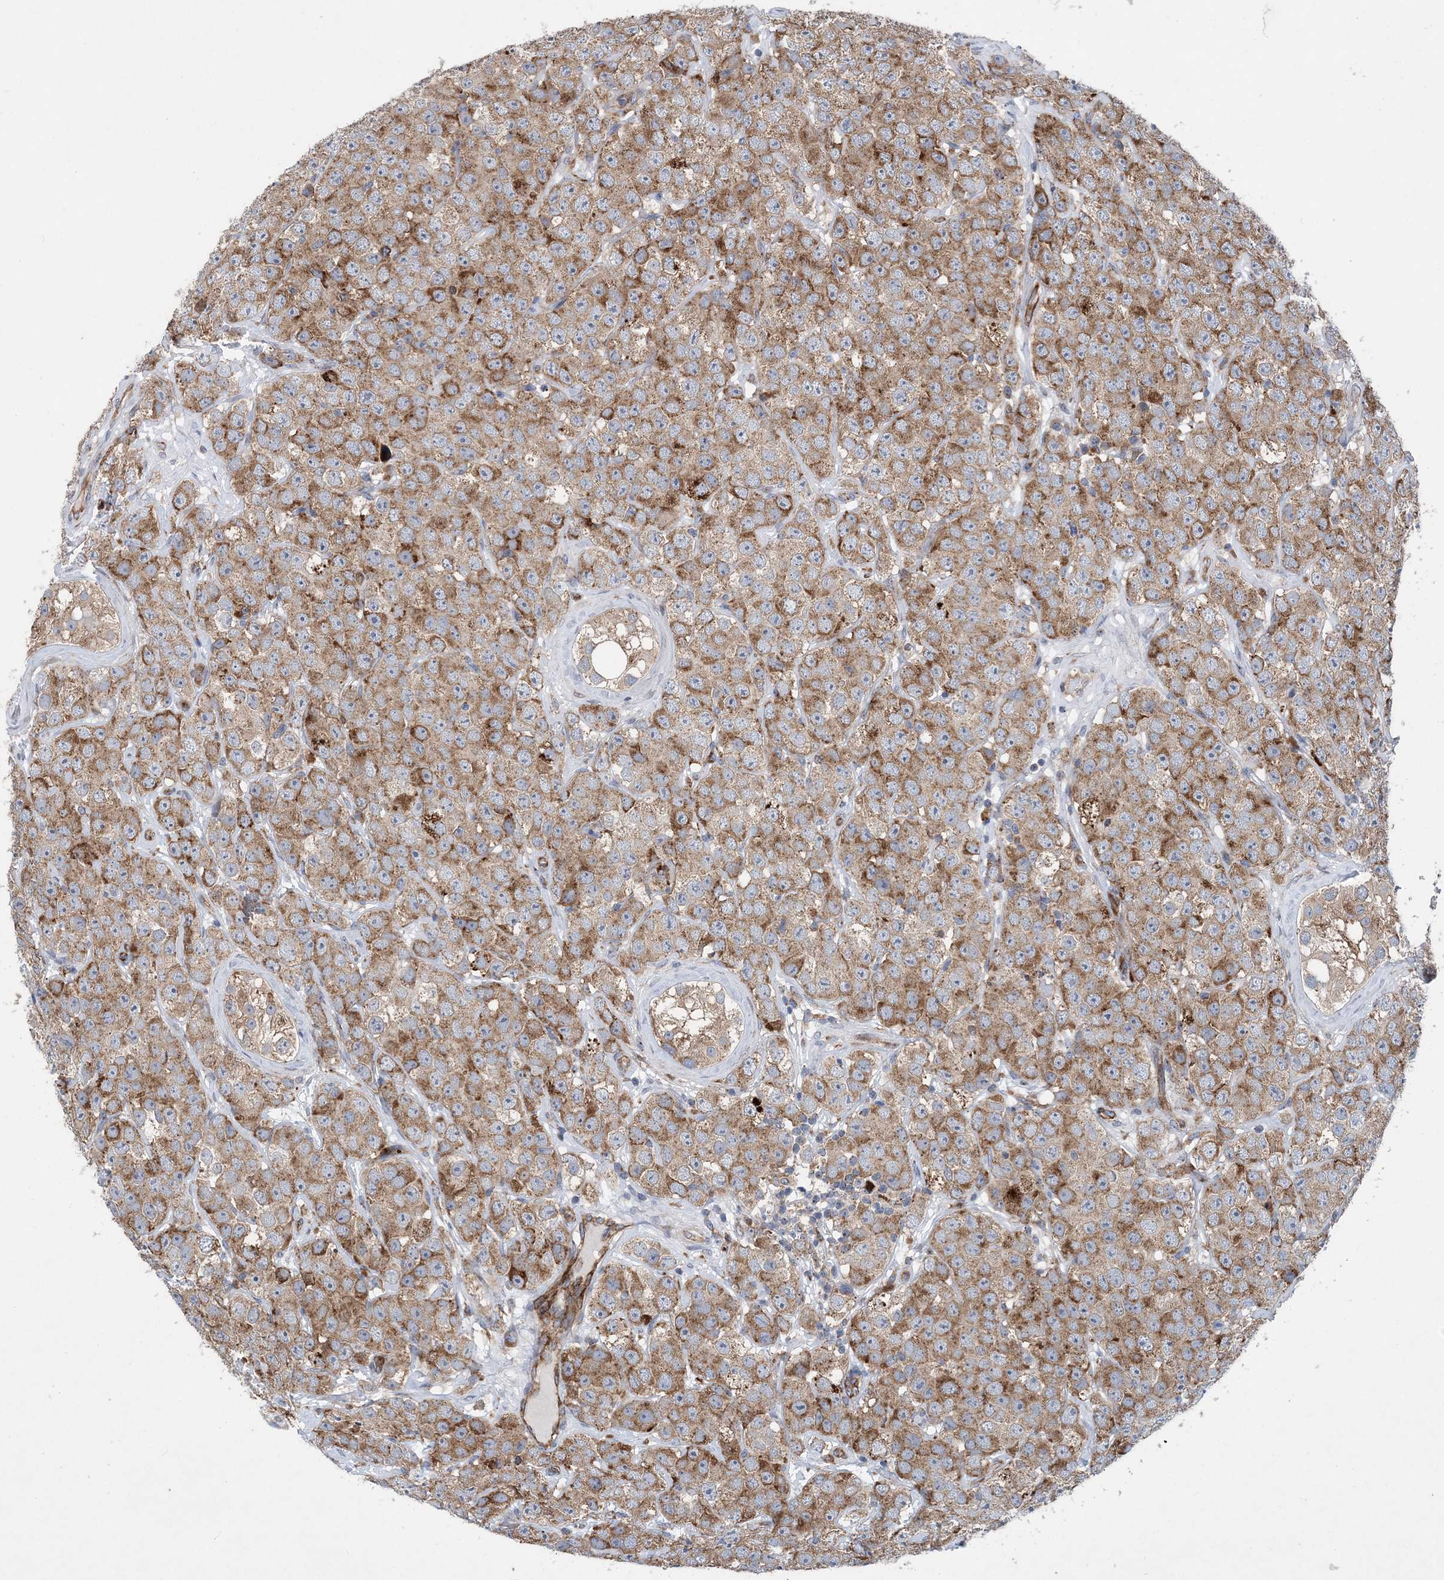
{"staining": {"intensity": "moderate", "quantity": ">75%", "location": "cytoplasmic/membranous"}, "tissue": "testis cancer", "cell_type": "Tumor cells", "image_type": "cancer", "snomed": [{"axis": "morphology", "description": "Seminoma, NOS"}, {"axis": "topography", "description": "Testis"}], "caption": "Protein staining of seminoma (testis) tissue shows moderate cytoplasmic/membranous staining in approximately >75% of tumor cells.", "gene": "PTTG1IP", "patient": {"sex": "male", "age": 28}}